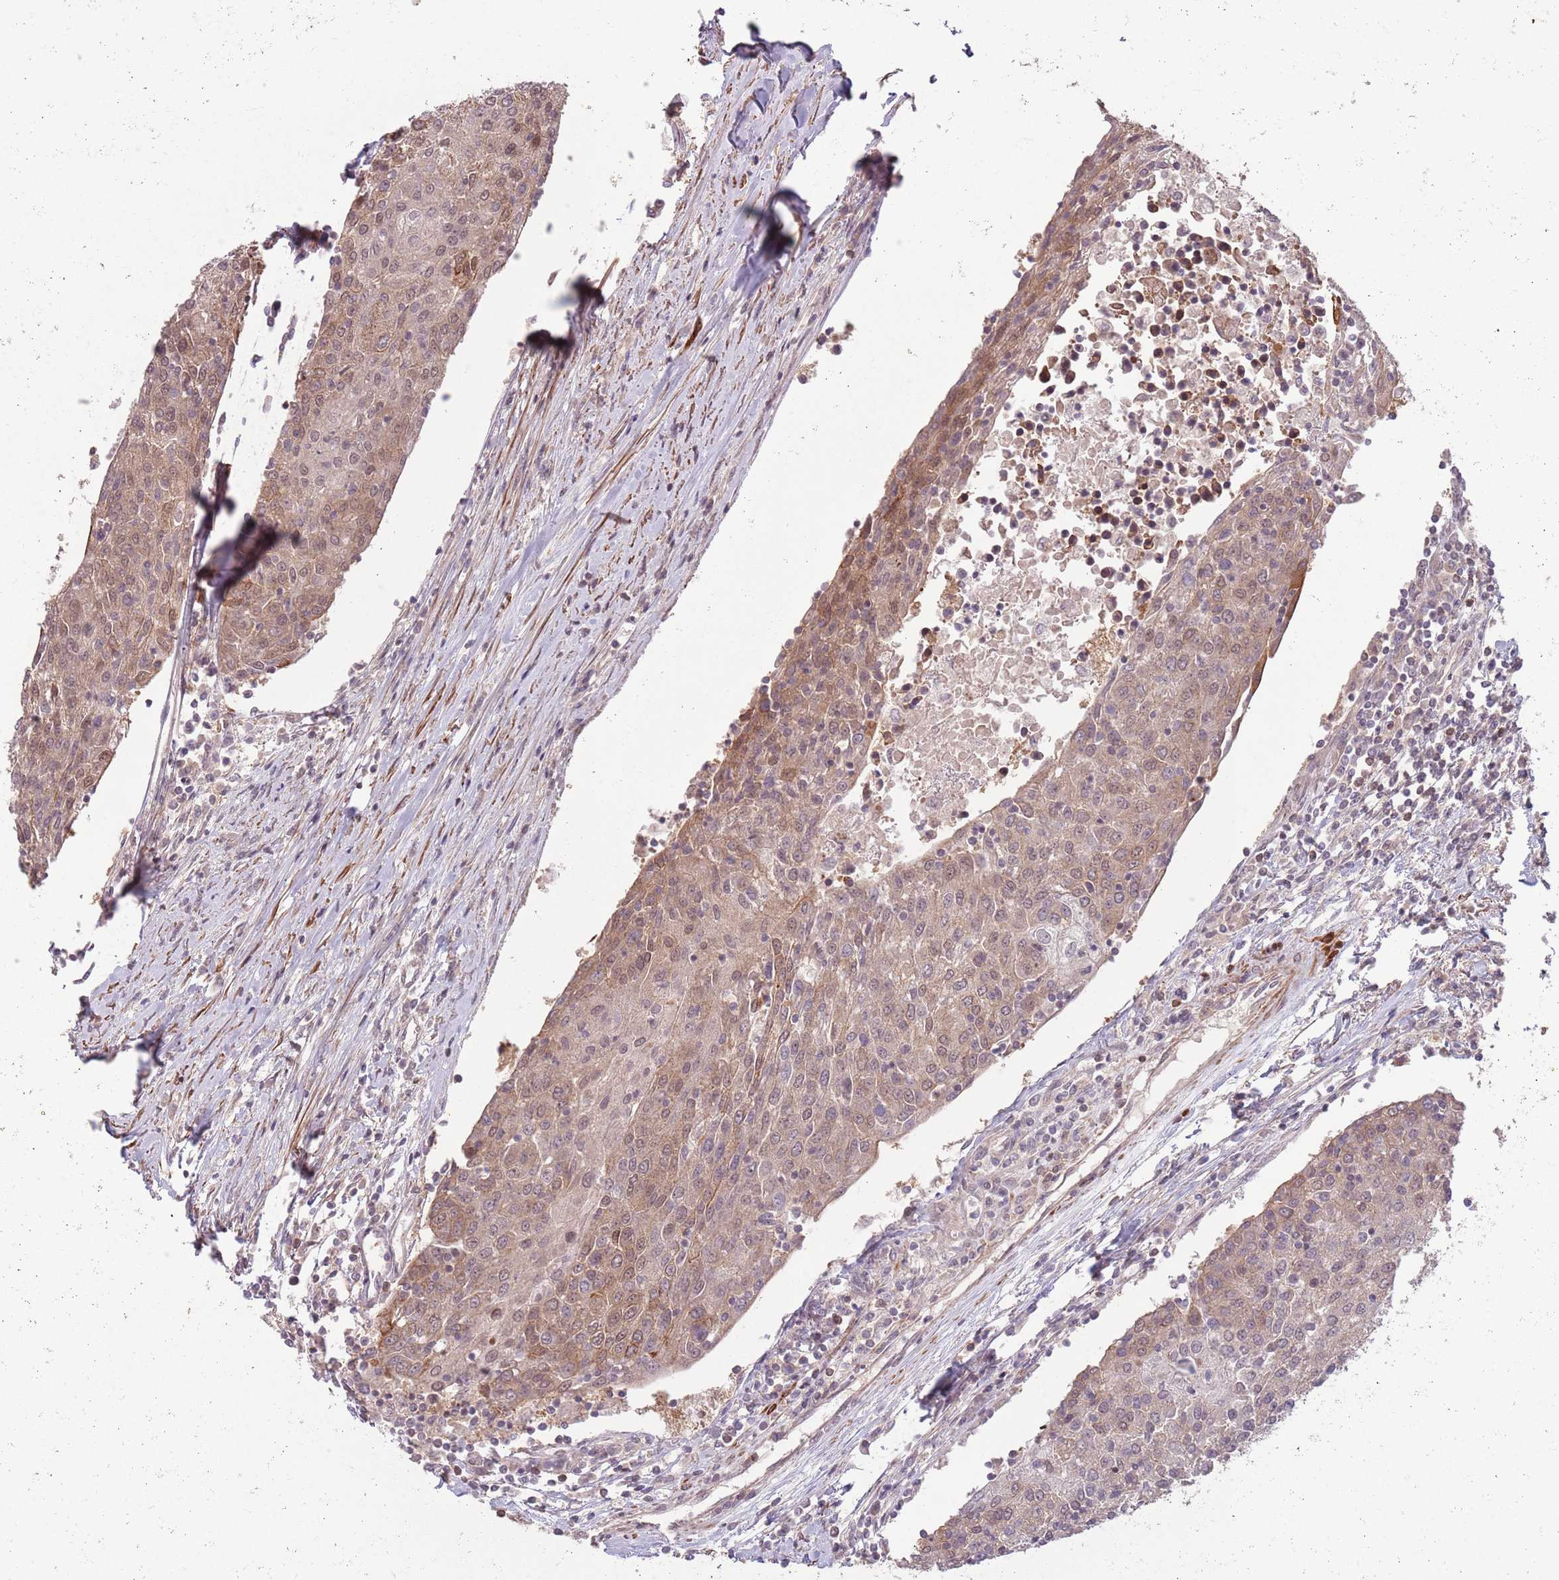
{"staining": {"intensity": "weak", "quantity": ">75%", "location": "cytoplasmic/membranous,nuclear"}, "tissue": "urothelial cancer", "cell_type": "Tumor cells", "image_type": "cancer", "snomed": [{"axis": "morphology", "description": "Urothelial carcinoma, High grade"}, {"axis": "topography", "description": "Urinary bladder"}], "caption": "Tumor cells display low levels of weak cytoplasmic/membranous and nuclear positivity in about >75% of cells in human urothelial cancer. Nuclei are stained in blue.", "gene": "CCDC154", "patient": {"sex": "female", "age": 85}}